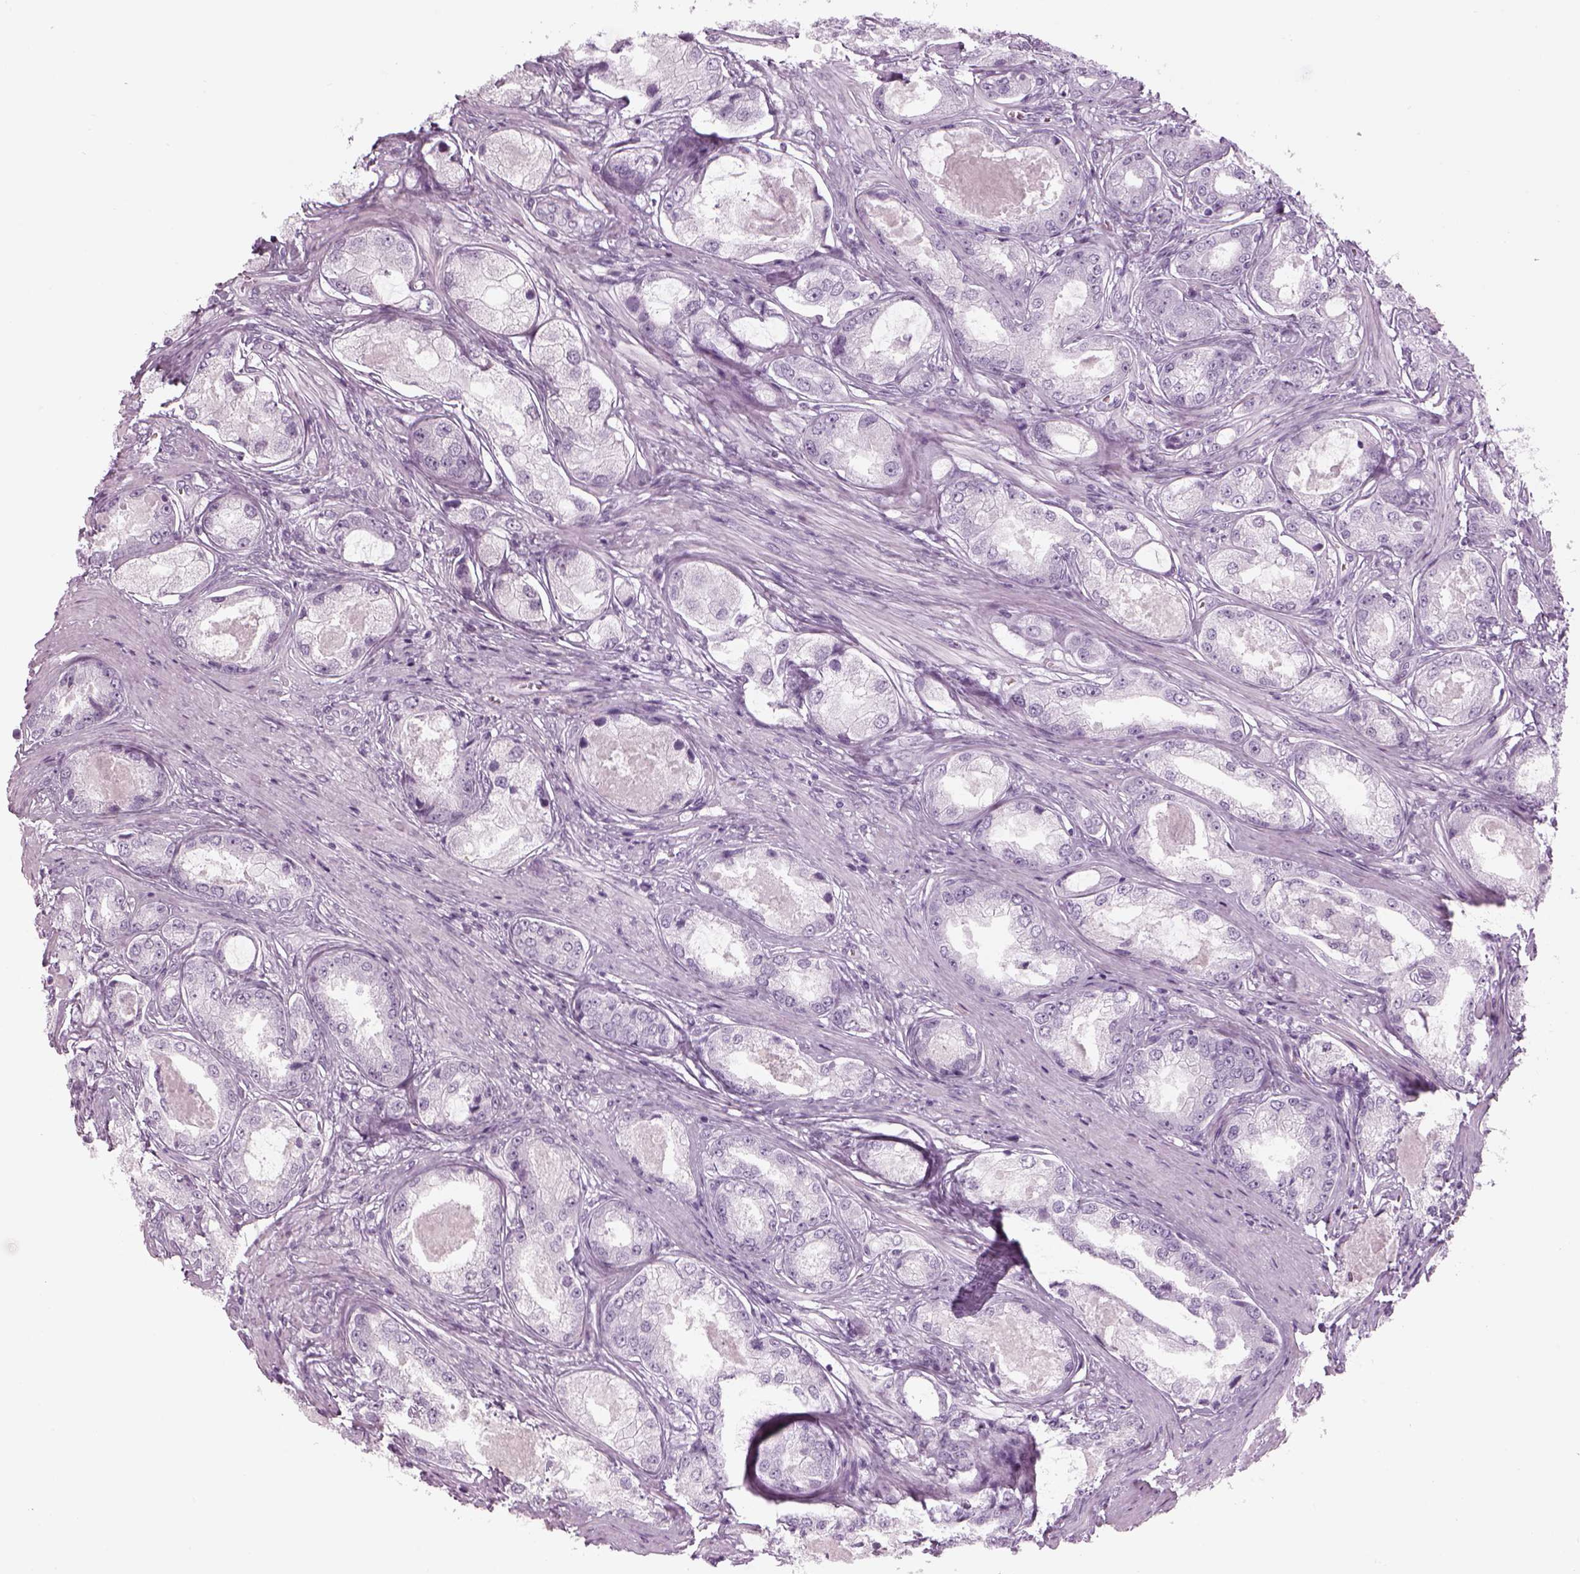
{"staining": {"intensity": "negative", "quantity": "none", "location": "none"}, "tissue": "prostate cancer", "cell_type": "Tumor cells", "image_type": "cancer", "snomed": [{"axis": "morphology", "description": "Adenocarcinoma, Low grade"}, {"axis": "topography", "description": "Prostate"}], "caption": "This image is of low-grade adenocarcinoma (prostate) stained with IHC to label a protein in brown with the nuclei are counter-stained blue. There is no positivity in tumor cells.", "gene": "PABPC1L2B", "patient": {"sex": "male", "age": 68}}